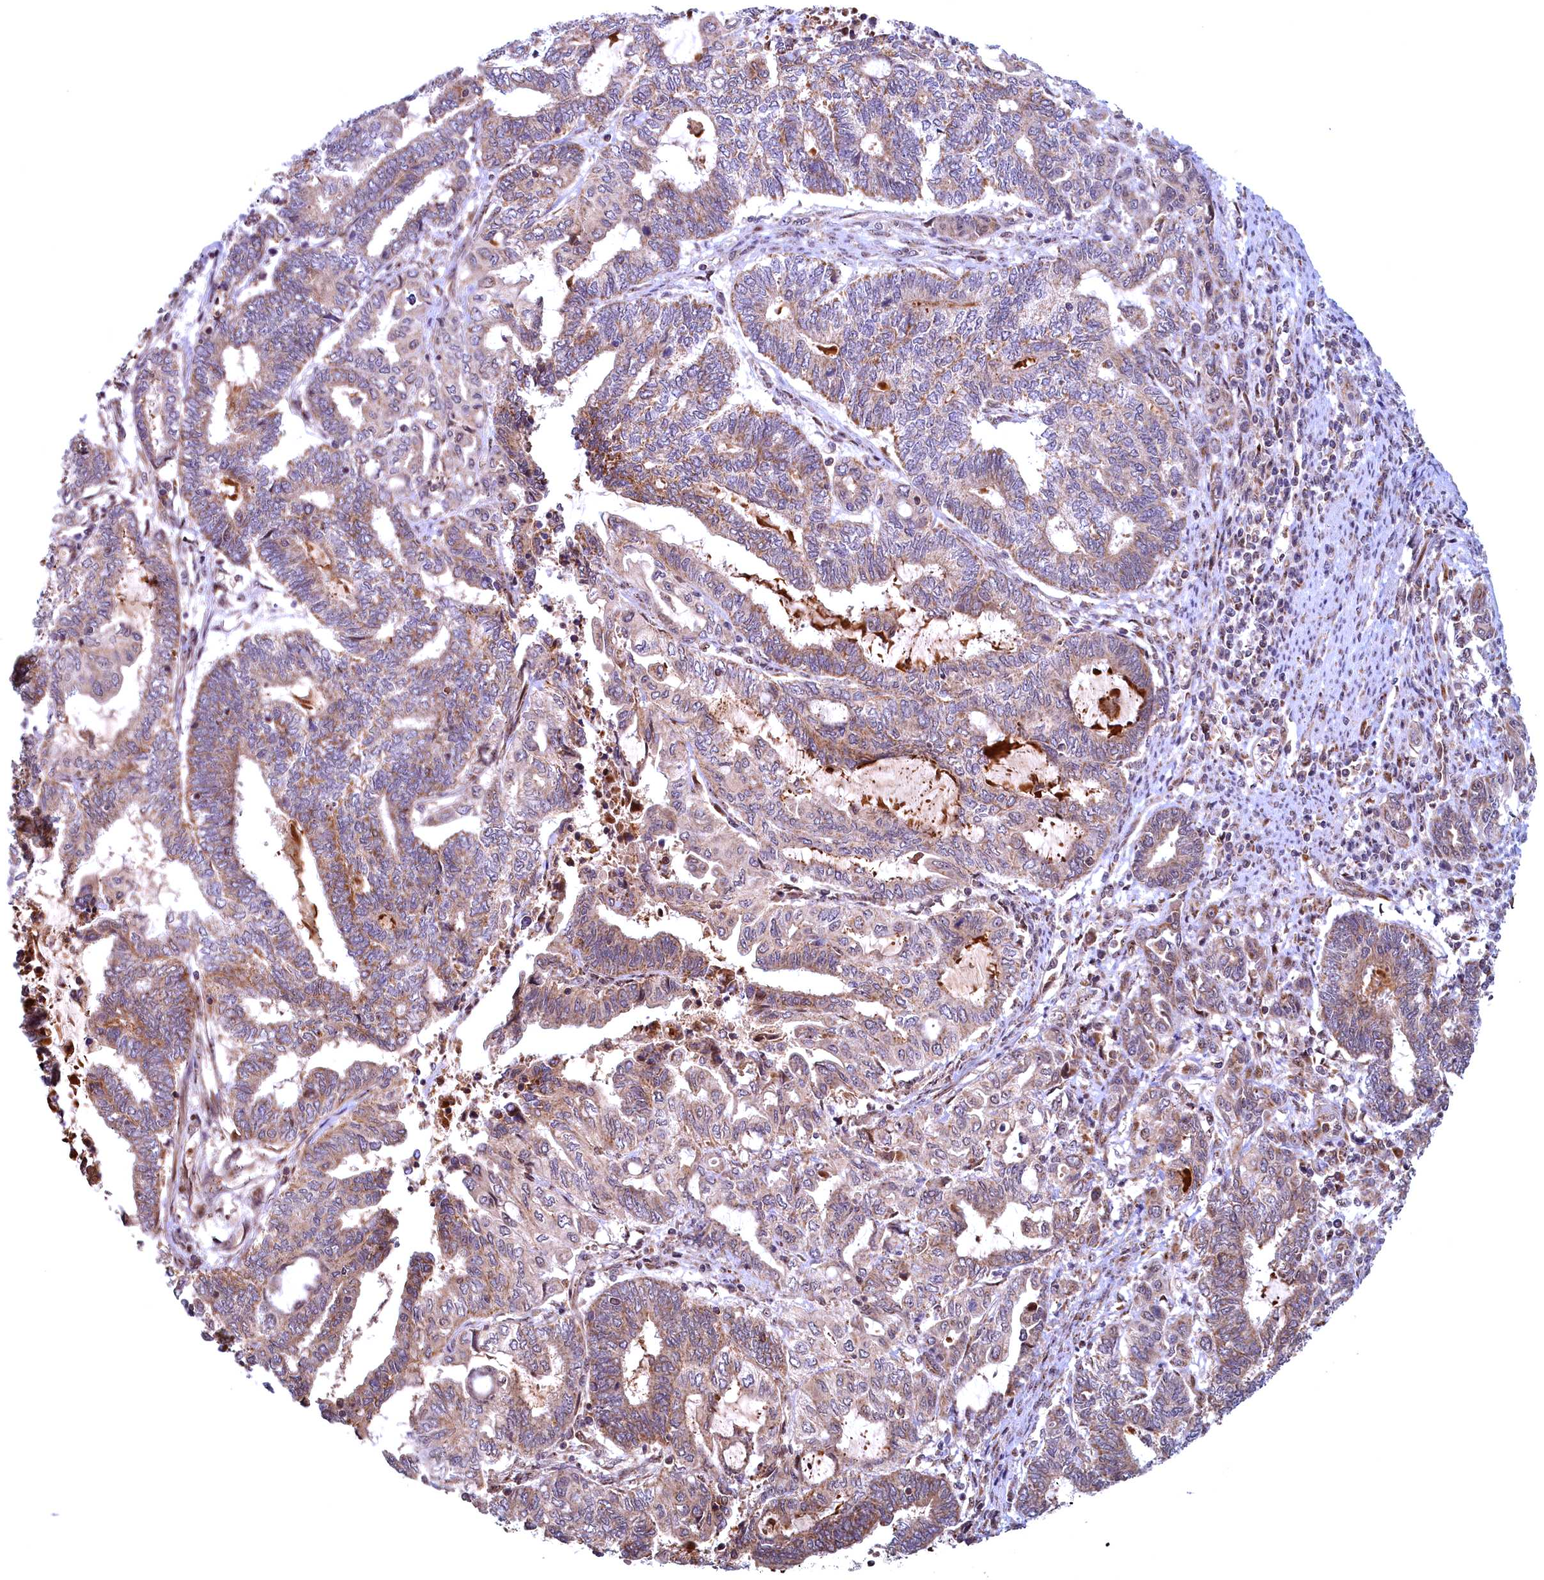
{"staining": {"intensity": "moderate", "quantity": ">75%", "location": "cytoplasmic/membranous"}, "tissue": "endometrial cancer", "cell_type": "Tumor cells", "image_type": "cancer", "snomed": [{"axis": "morphology", "description": "Adenocarcinoma, NOS"}, {"axis": "topography", "description": "Uterus"}, {"axis": "topography", "description": "Endometrium"}], "caption": "Human adenocarcinoma (endometrial) stained with a brown dye displays moderate cytoplasmic/membranous positive expression in approximately >75% of tumor cells.", "gene": "PLA2G10", "patient": {"sex": "female", "age": 70}}